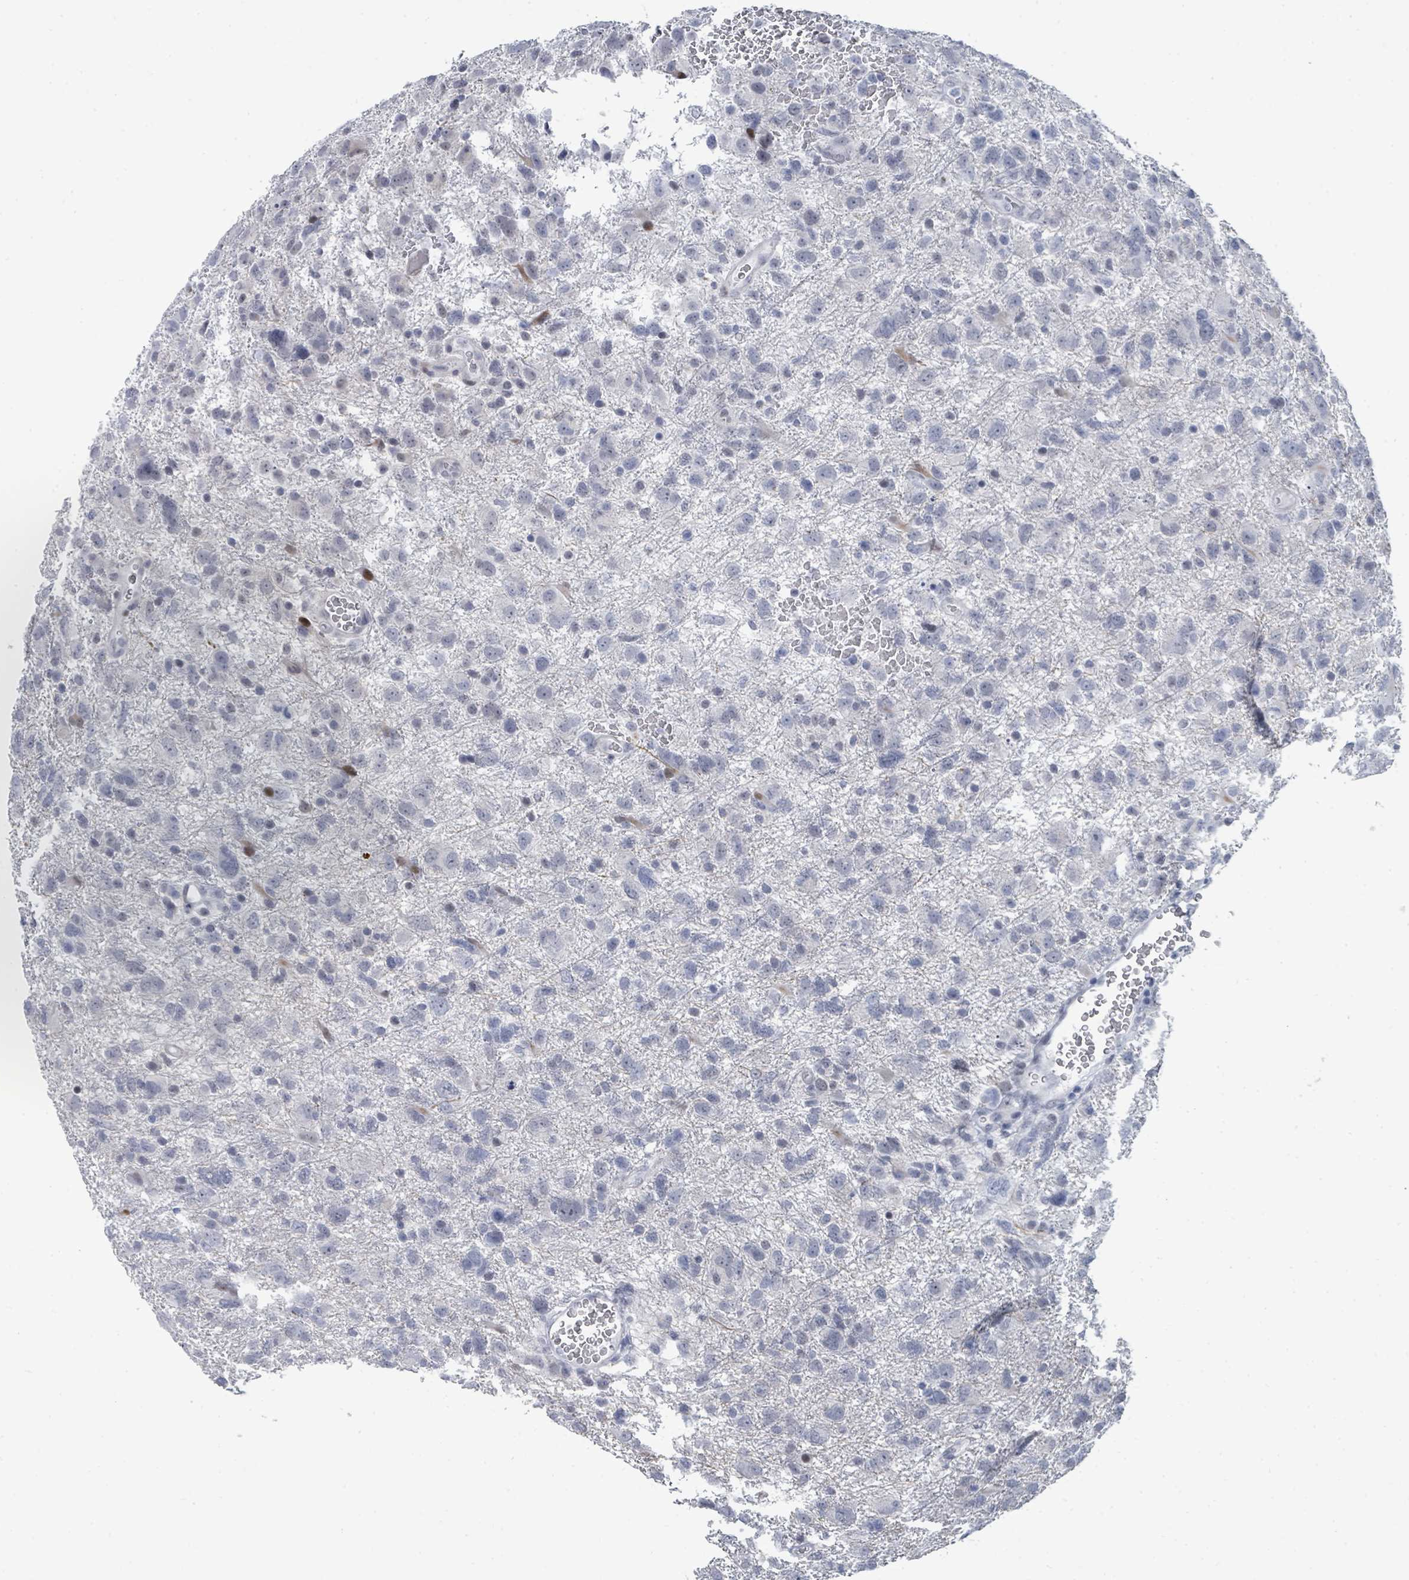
{"staining": {"intensity": "negative", "quantity": "none", "location": "none"}, "tissue": "glioma", "cell_type": "Tumor cells", "image_type": "cancer", "snomed": [{"axis": "morphology", "description": "Glioma, malignant, High grade"}, {"axis": "topography", "description": "Brain"}], "caption": "Immunohistochemistry of human glioma reveals no positivity in tumor cells.", "gene": "CT45A5", "patient": {"sex": "male", "age": 61}}